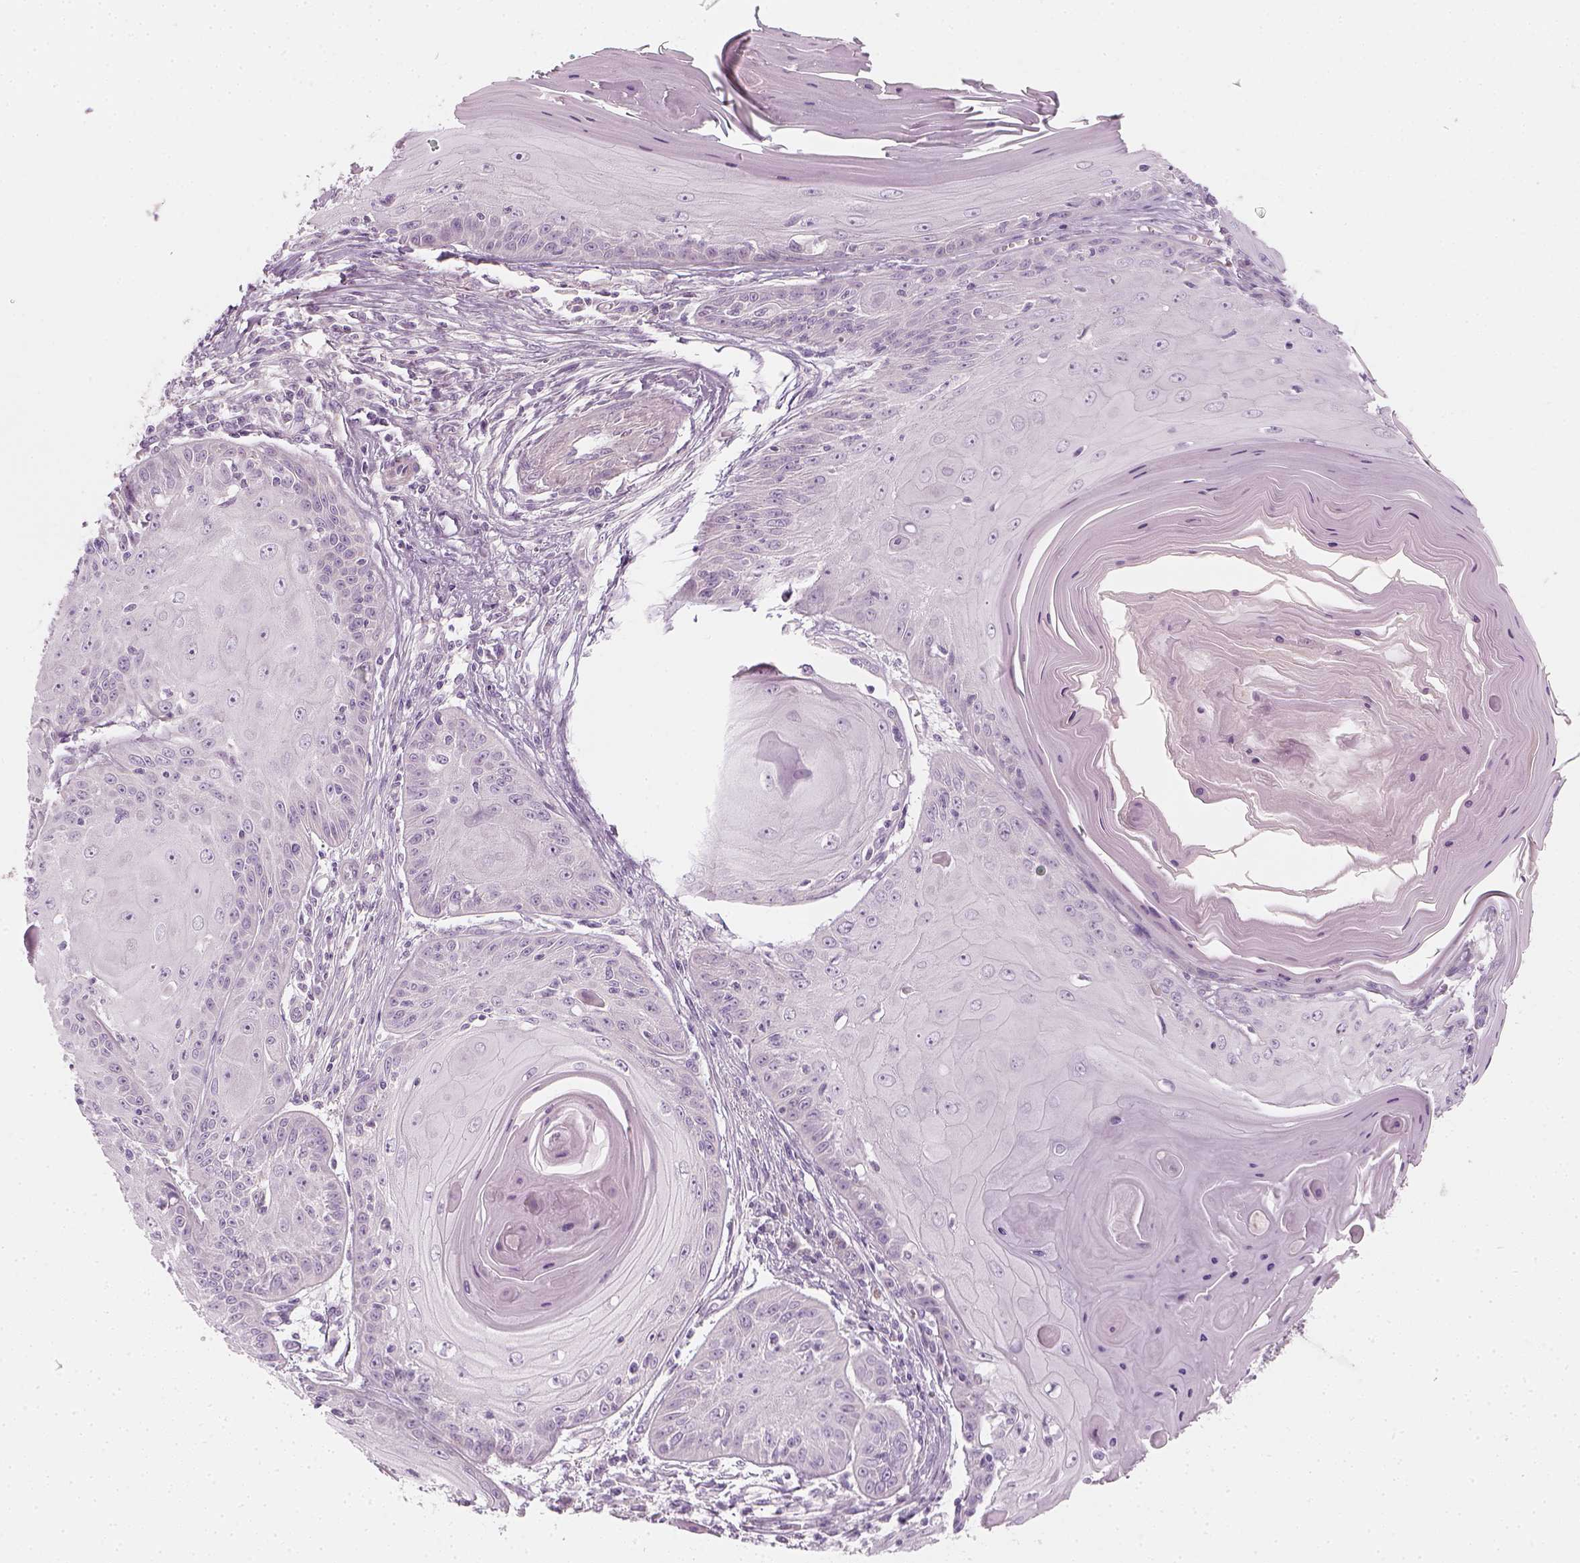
{"staining": {"intensity": "negative", "quantity": "none", "location": "none"}, "tissue": "skin cancer", "cell_type": "Tumor cells", "image_type": "cancer", "snomed": [{"axis": "morphology", "description": "Squamous cell carcinoma, NOS"}, {"axis": "topography", "description": "Skin"}, {"axis": "topography", "description": "Vulva"}], "caption": "The image demonstrates no significant staining in tumor cells of squamous cell carcinoma (skin). (Stains: DAB IHC with hematoxylin counter stain, Microscopy: brightfield microscopy at high magnification).", "gene": "PRAME", "patient": {"sex": "female", "age": 85}}